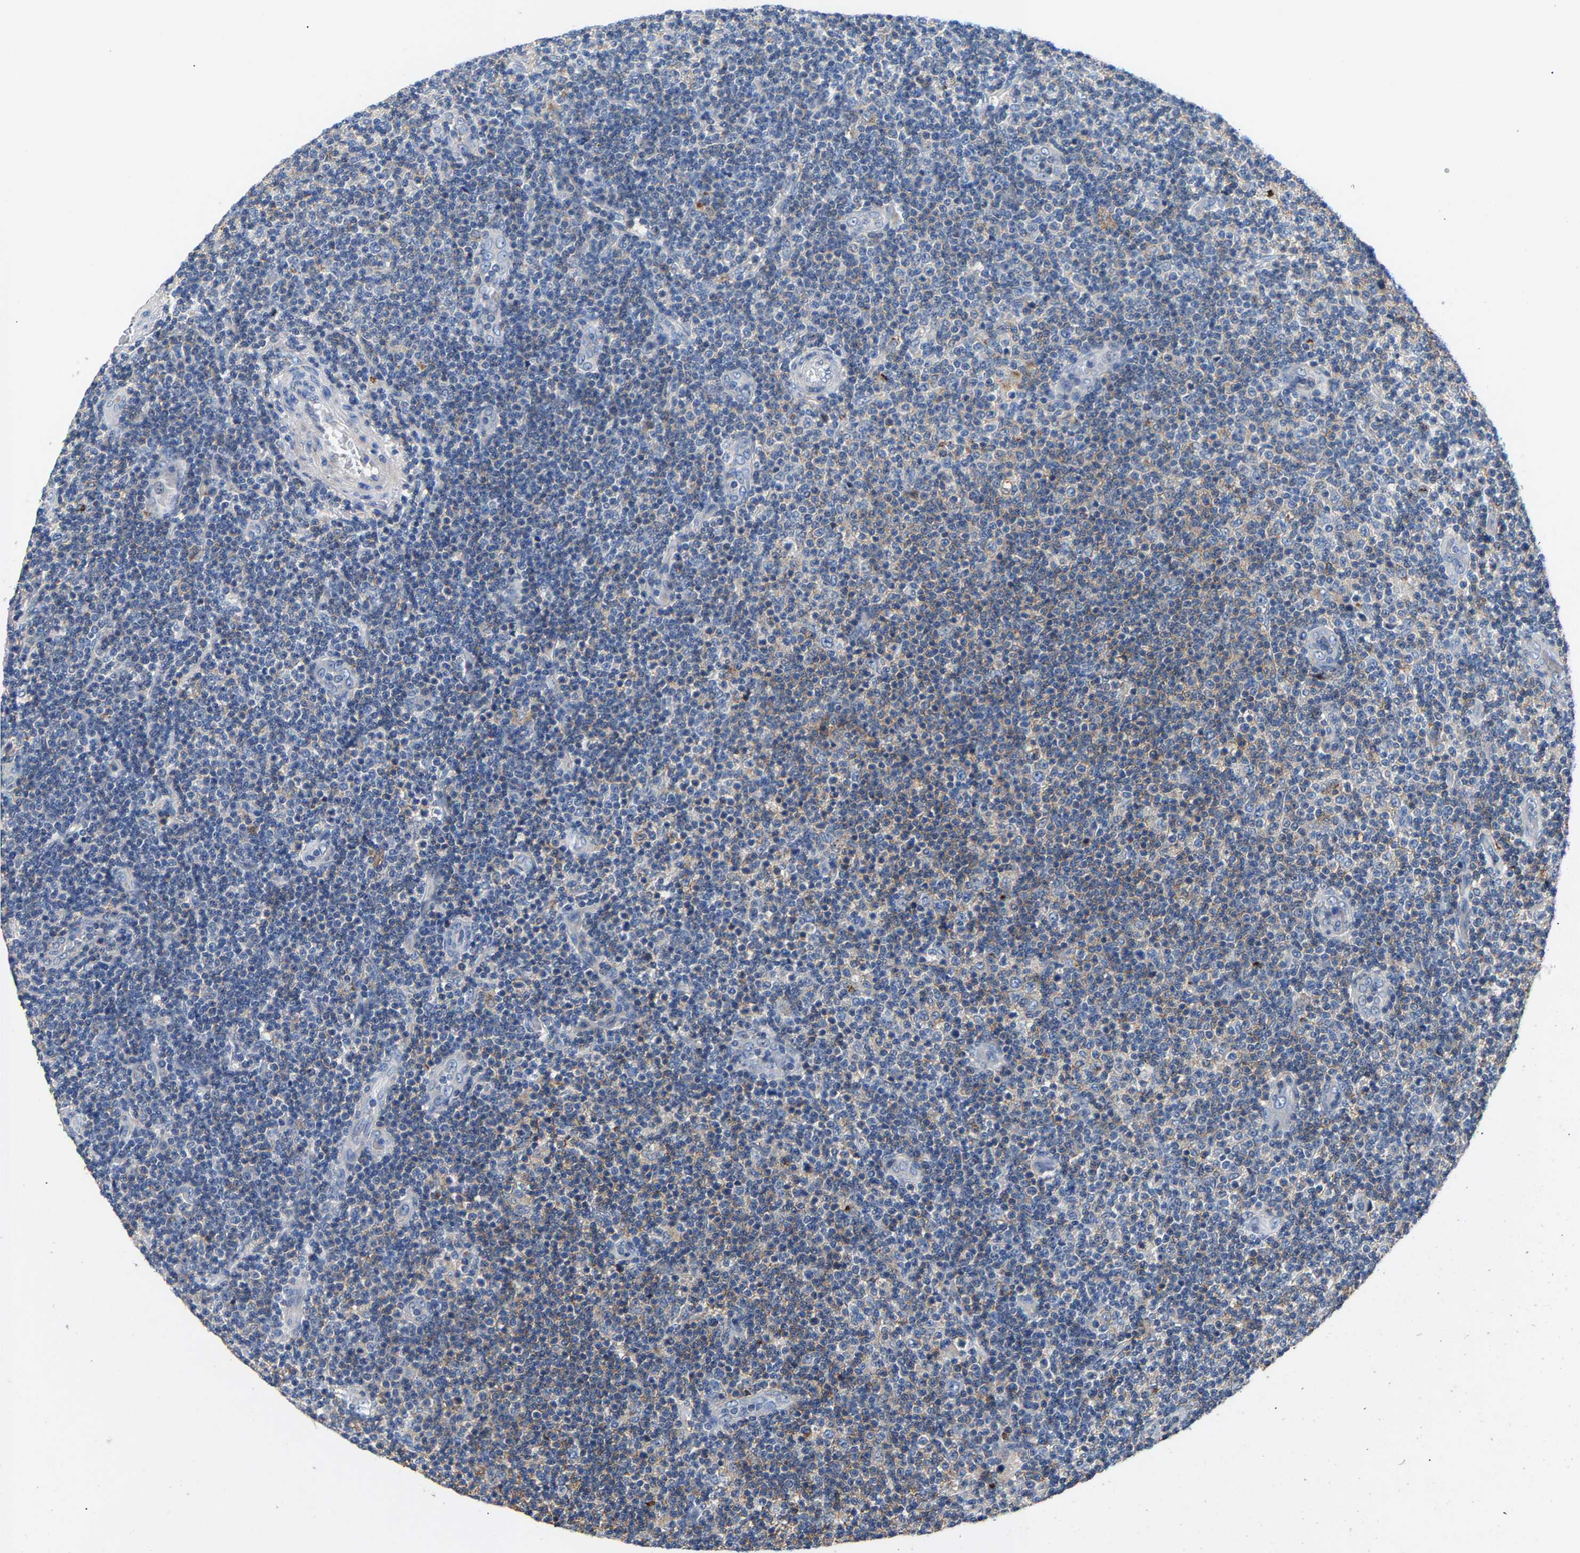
{"staining": {"intensity": "weak", "quantity": "<25%", "location": "cytoplasmic/membranous"}, "tissue": "lymphoma", "cell_type": "Tumor cells", "image_type": "cancer", "snomed": [{"axis": "morphology", "description": "Malignant lymphoma, non-Hodgkin's type, Low grade"}, {"axis": "topography", "description": "Lymph node"}], "caption": "DAB immunohistochemical staining of human lymphoma displays no significant positivity in tumor cells.", "gene": "CCDC171", "patient": {"sex": "male", "age": 83}}